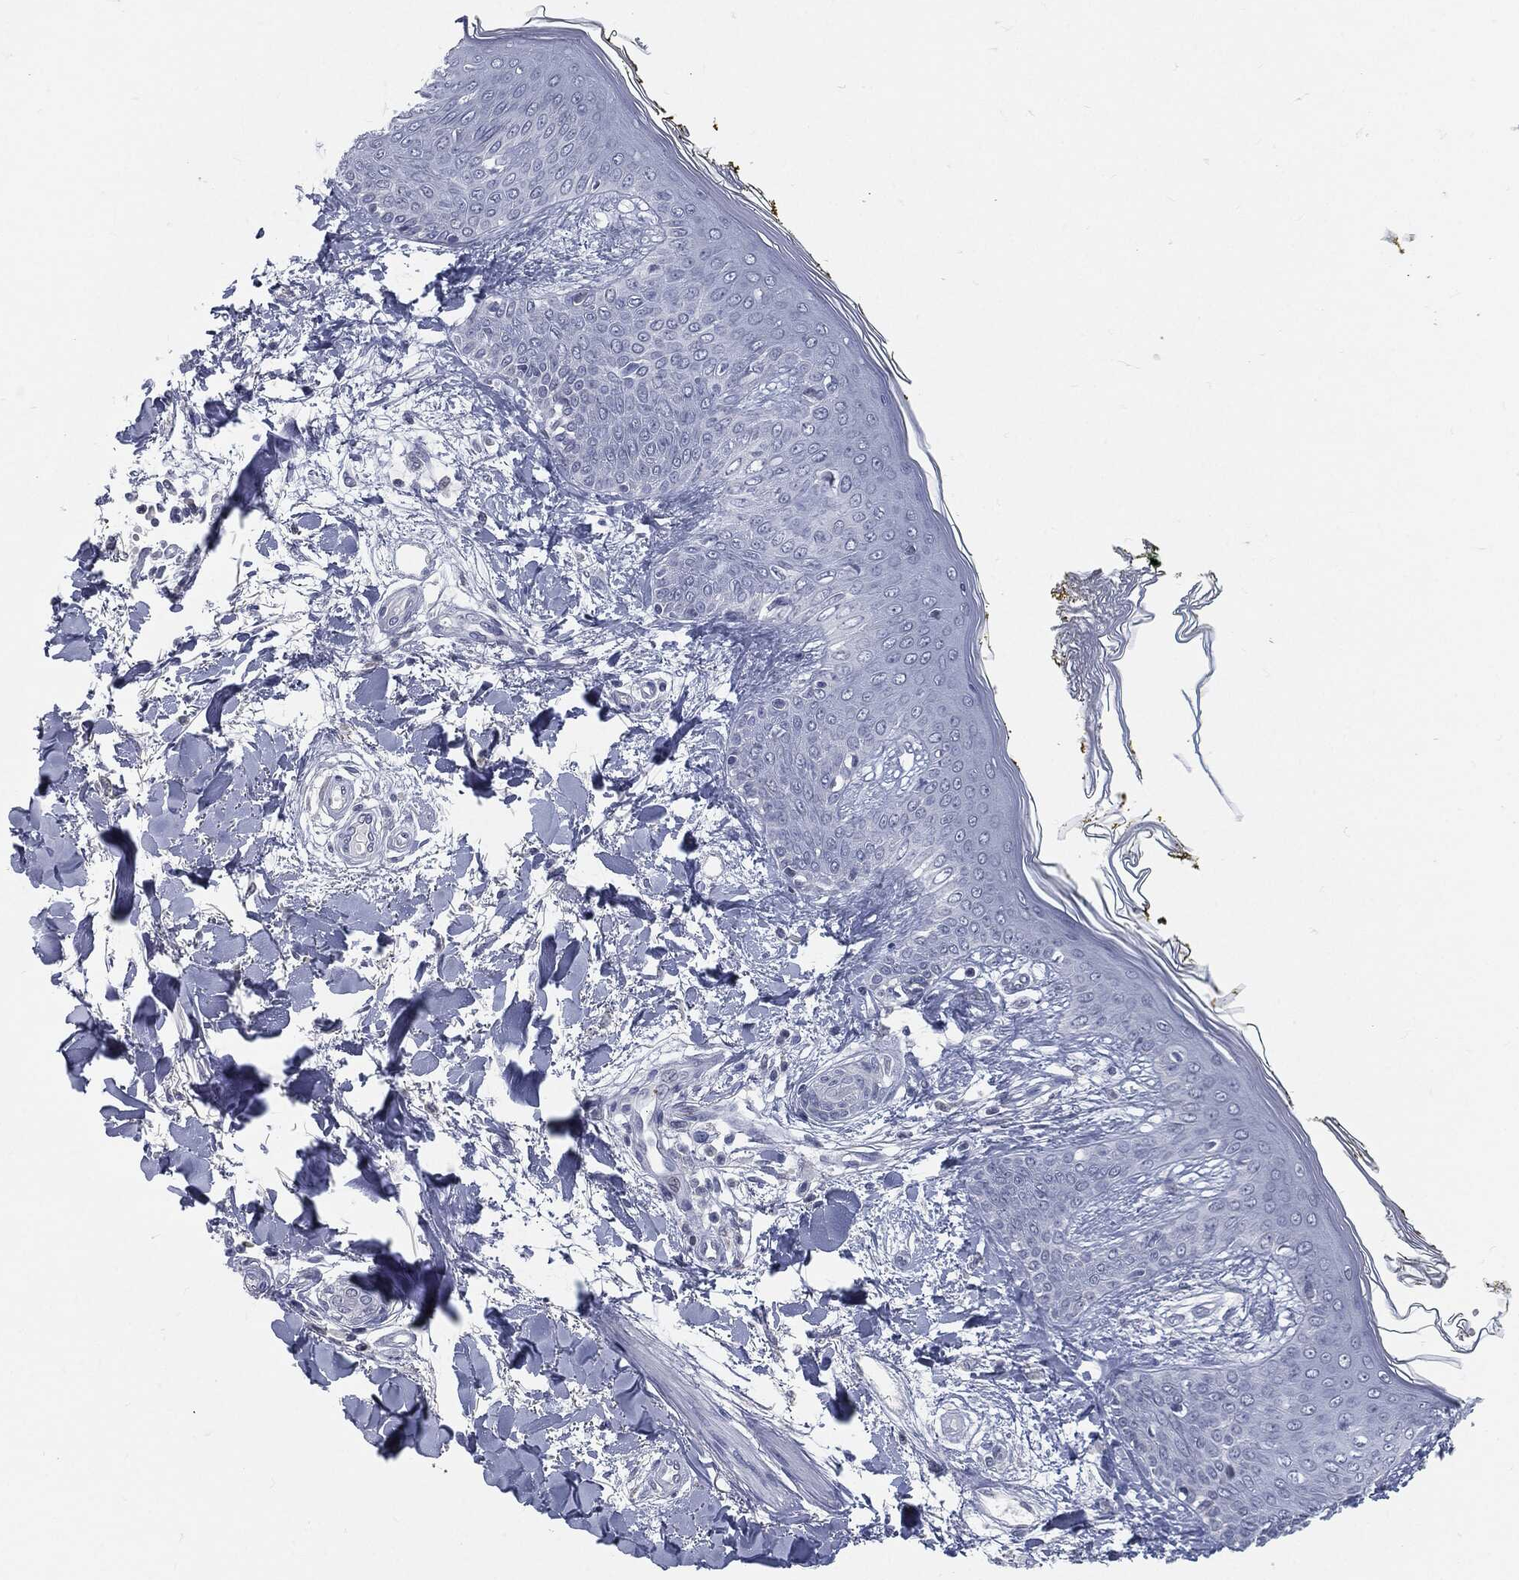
{"staining": {"intensity": "negative", "quantity": "none", "location": "none"}, "tissue": "skin", "cell_type": "Fibroblasts", "image_type": "normal", "snomed": [{"axis": "morphology", "description": "Normal tissue, NOS"}, {"axis": "morphology", "description": "Malignant melanoma, NOS"}, {"axis": "topography", "description": "Skin"}], "caption": "IHC of benign skin exhibits no expression in fibroblasts.", "gene": "PROM1", "patient": {"sex": "female", "age": 34}}